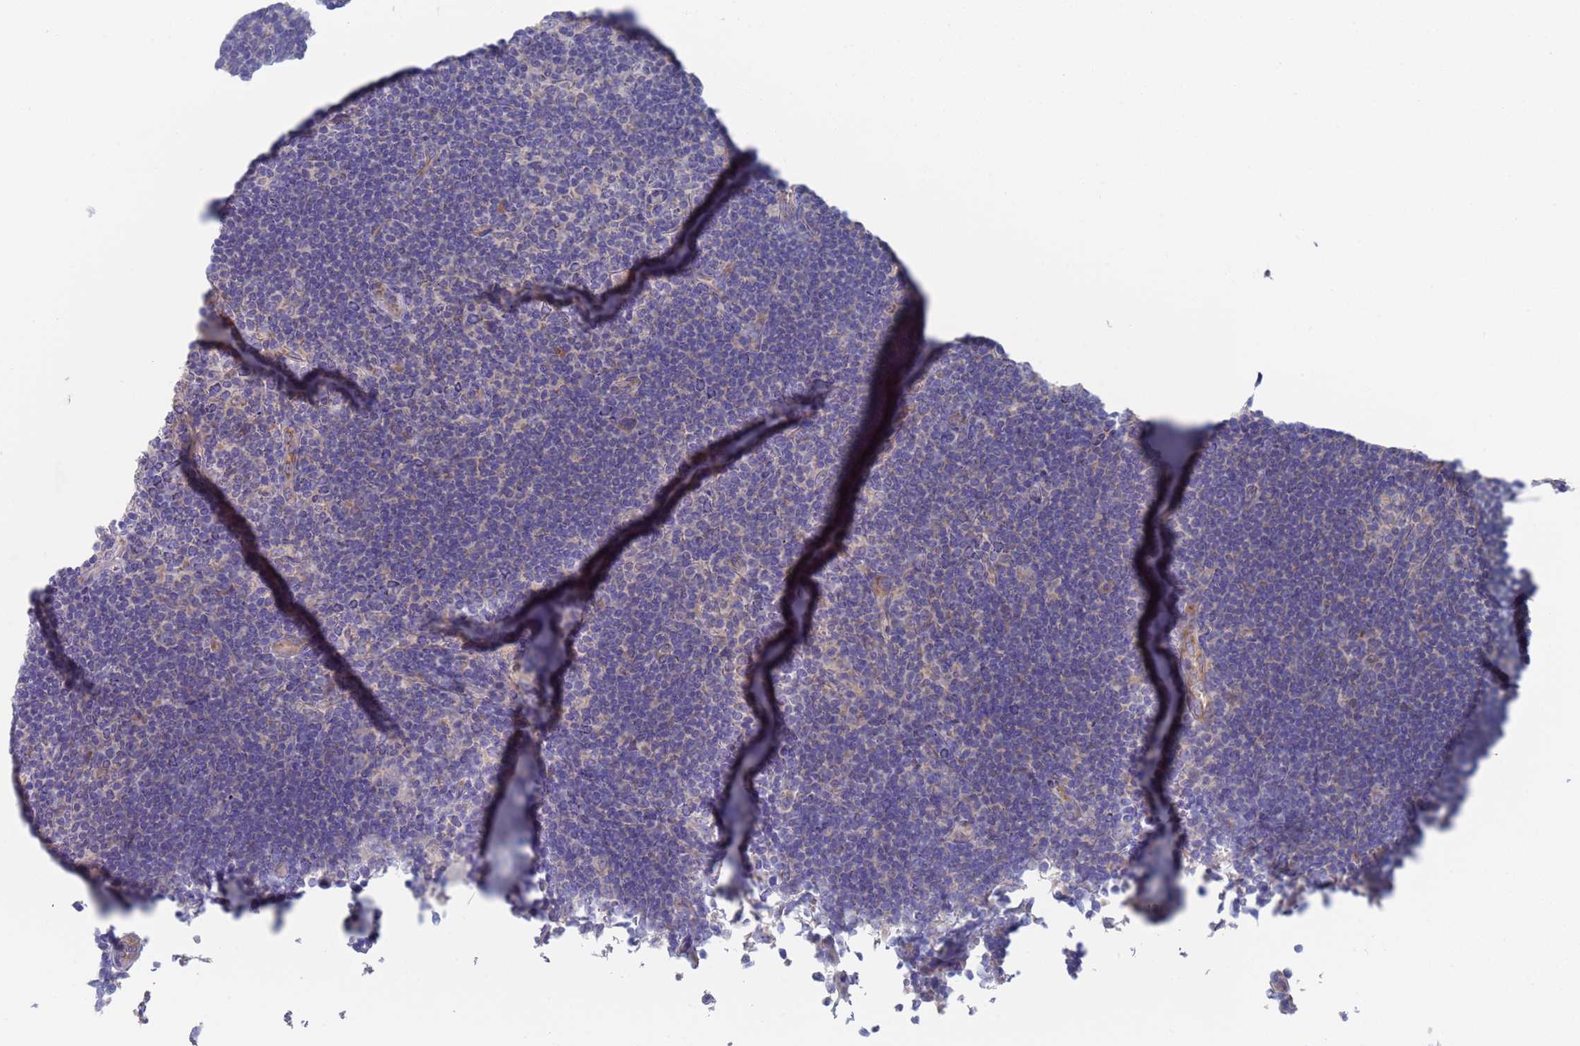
{"staining": {"intensity": "weak", "quantity": "<25%", "location": "cytoplasmic/membranous"}, "tissue": "lymphoma", "cell_type": "Tumor cells", "image_type": "cancer", "snomed": [{"axis": "morphology", "description": "Hodgkin's disease, NOS"}, {"axis": "topography", "description": "Lymph node"}], "caption": "Immunohistochemistry image of neoplastic tissue: human Hodgkin's disease stained with DAB reveals no significant protein positivity in tumor cells.", "gene": "PET117", "patient": {"sex": "female", "age": 57}}